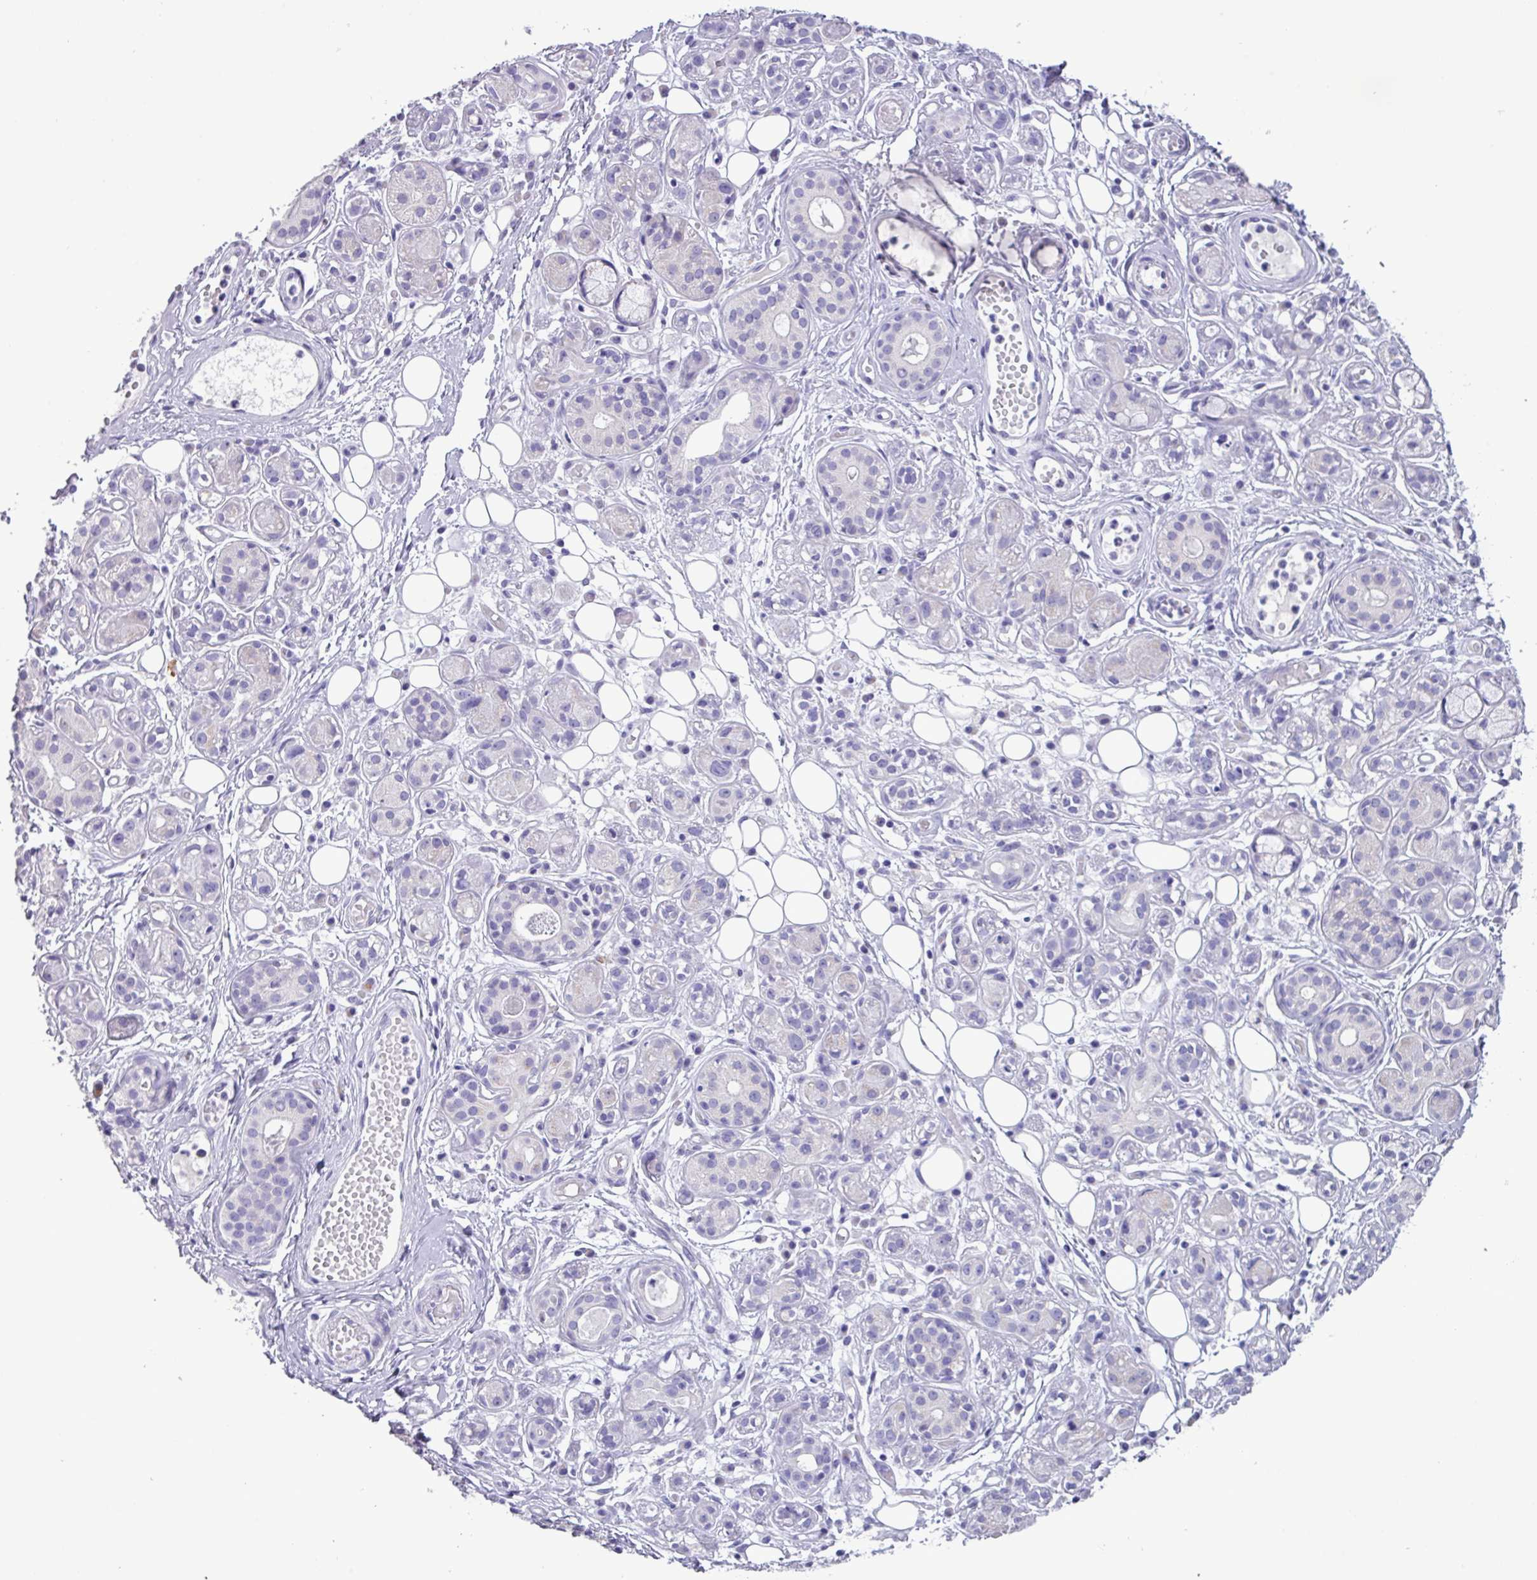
{"staining": {"intensity": "negative", "quantity": "none", "location": "none"}, "tissue": "salivary gland", "cell_type": "Glandular cells", "image_type": "normal", "snomed": [{"axis": "morphology", "description": "Normal tissue, NOS"}, {"axis": "topography", "description": "Salivary gland"}], "caption": "Immunohistochemistry micrograph of normal salivary gland: human salivary gland stained with DAB (3,3'-diaminobenzidine) displays no significant protein staining in glandular cells.", "gene": "STIMATE", "patient": {"sex": "male", "age": 54}}